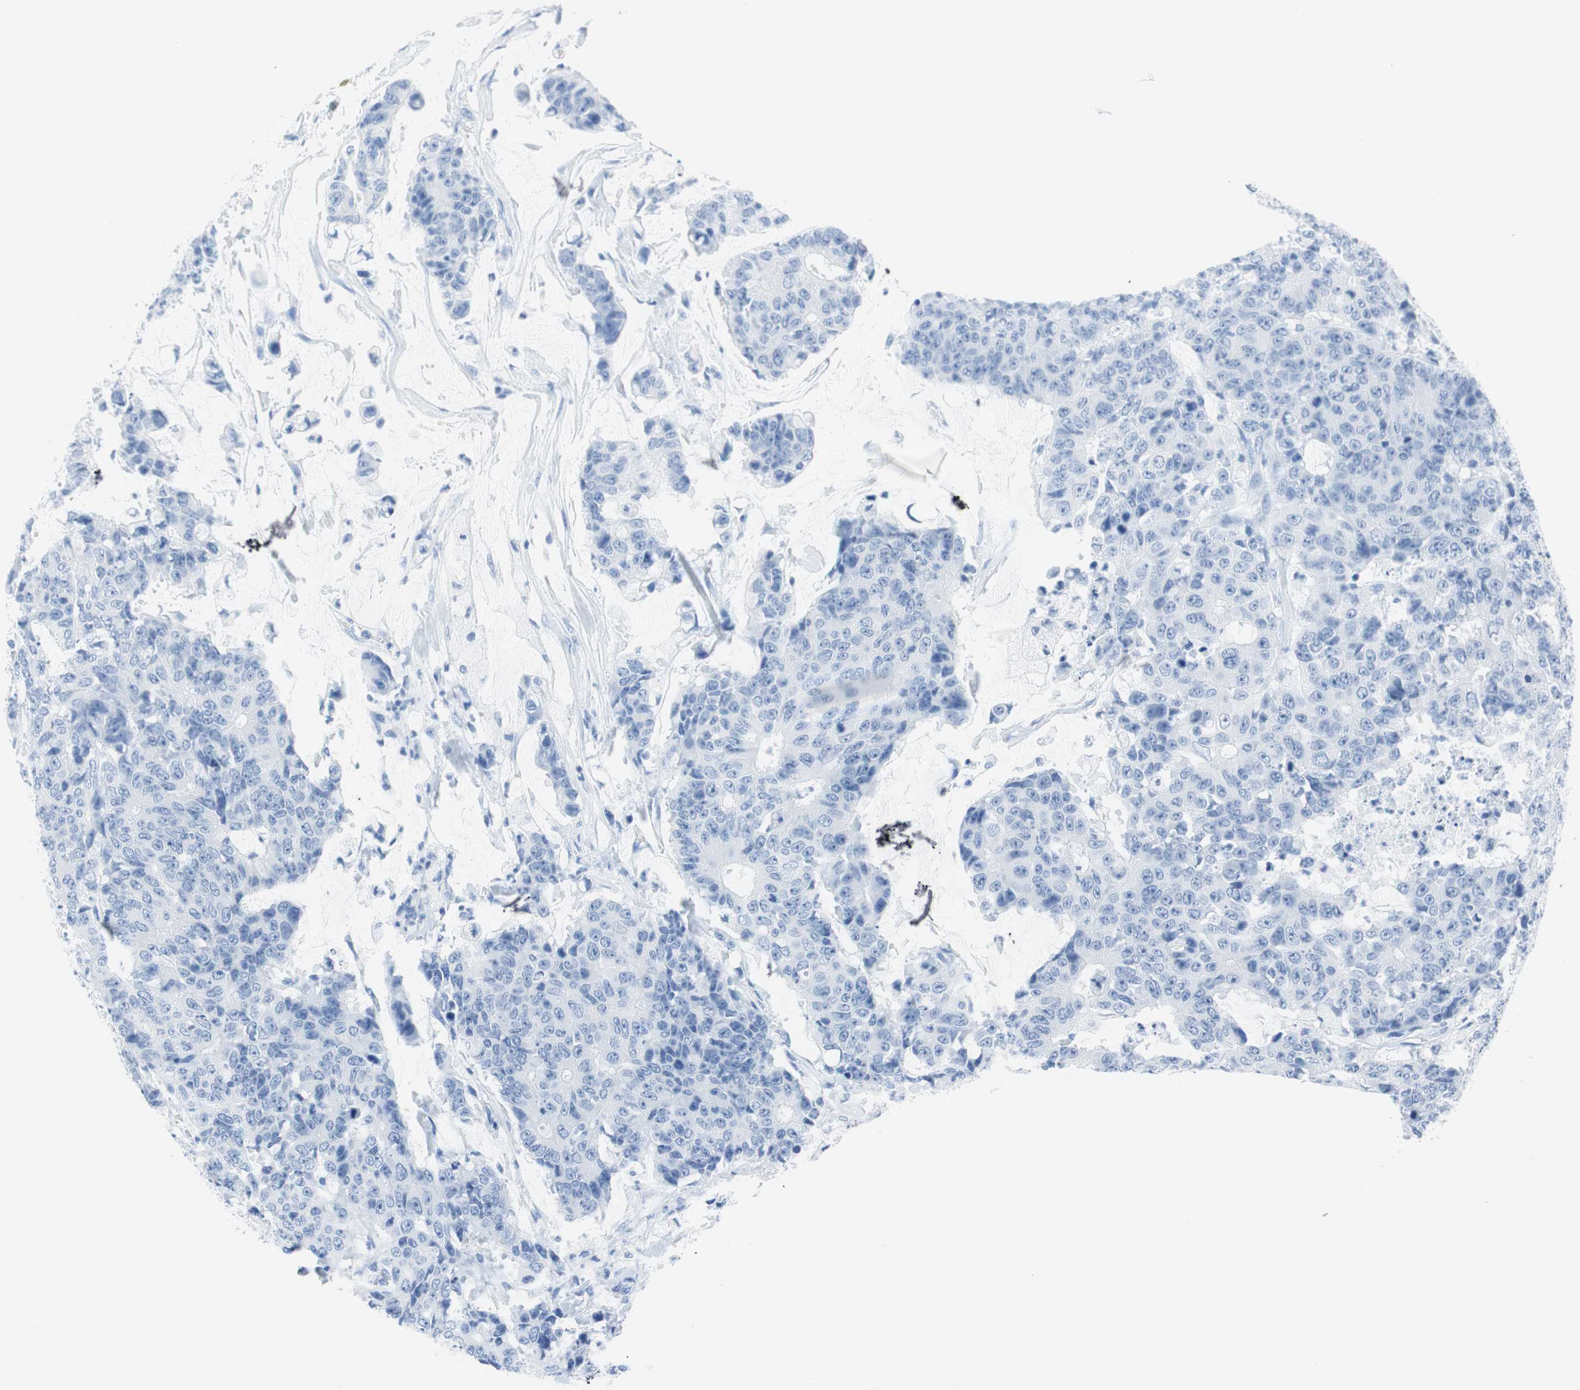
{"staining": {"intensity": "negative", "quantity": "none", "location": "none"}, "tissue": "colorectal cancer", "cell_type": "Tumor cells", "image_type": "cancer", "snomed": [{"axis": "morphology", "description": "Adenocarcinoma, NOS"}, {"axis": "topography", "description": "Colon"}], "caption": "The photomicrograph displays no staining of tumor cells in adenocarcinoma (colorectal). (Brightfield microscopy of DAB immunohistochemistry (IHC) at high magnification).", "gene": "NFATC2", "patient": {"sex": "female", "age": 86}}